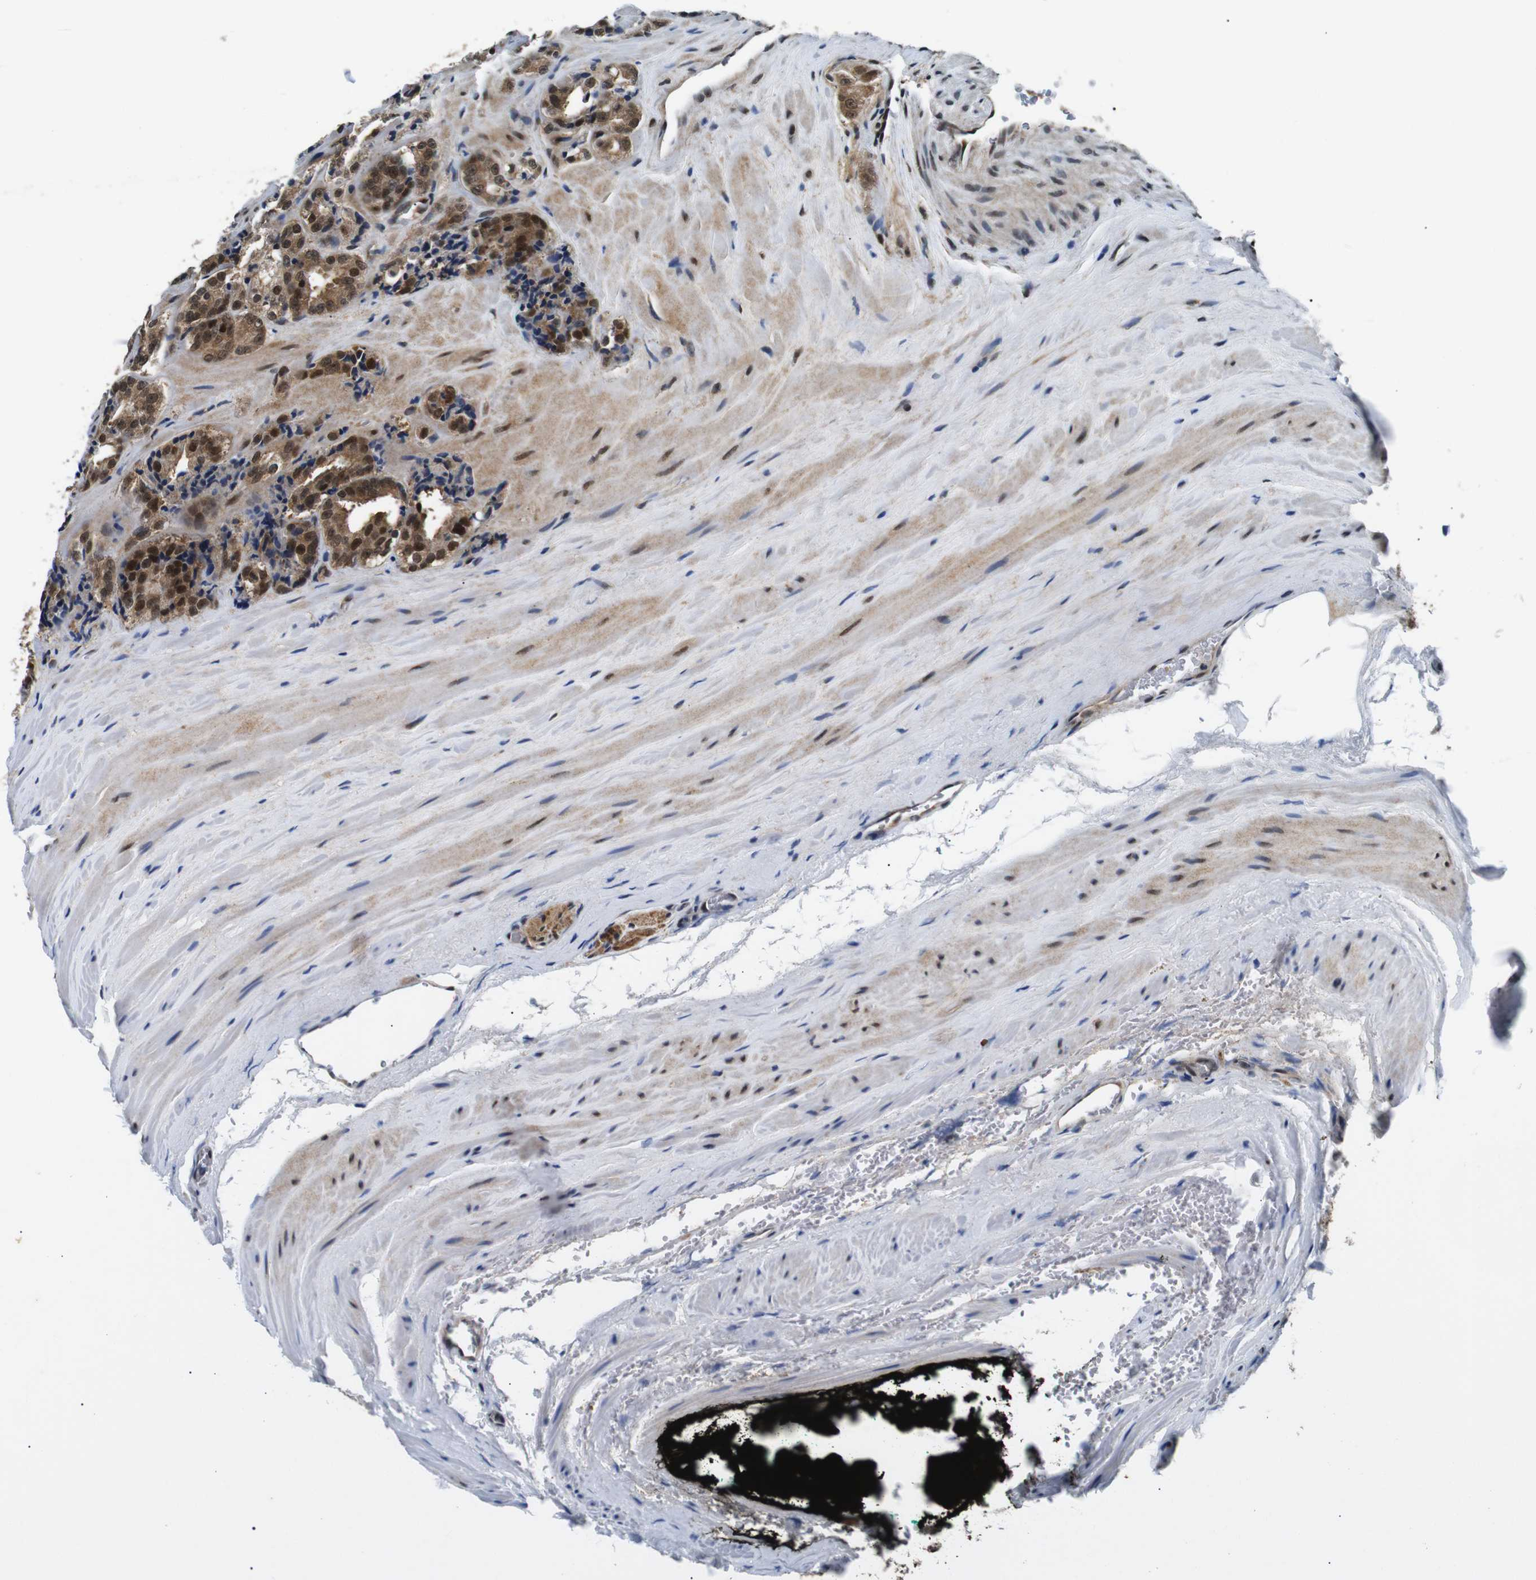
{"staining": {"intensity": "strong", "quantity": ">75%", "location": "cytoplasmic/membranous,nuclear"}, "tissue": "prostate cancer", "cell_type": "Tumor cells", "image_type": "cancer", "snomed": [{"axis": "morphology", "description": "Adenocarcinoma, High grade"}, {"axis": "topography", "description": "Prostate"}], "caption": "Prostate cancer (adenocarcinoma (high-grade)) tissue exhibits strong cytoplasmic/membranous and nuclear staining in approximately >75% of tumor cells, visualized by immunohistochemistry.", "gene": "SKP1", "patient": {"sex": "male", "age": 60}}